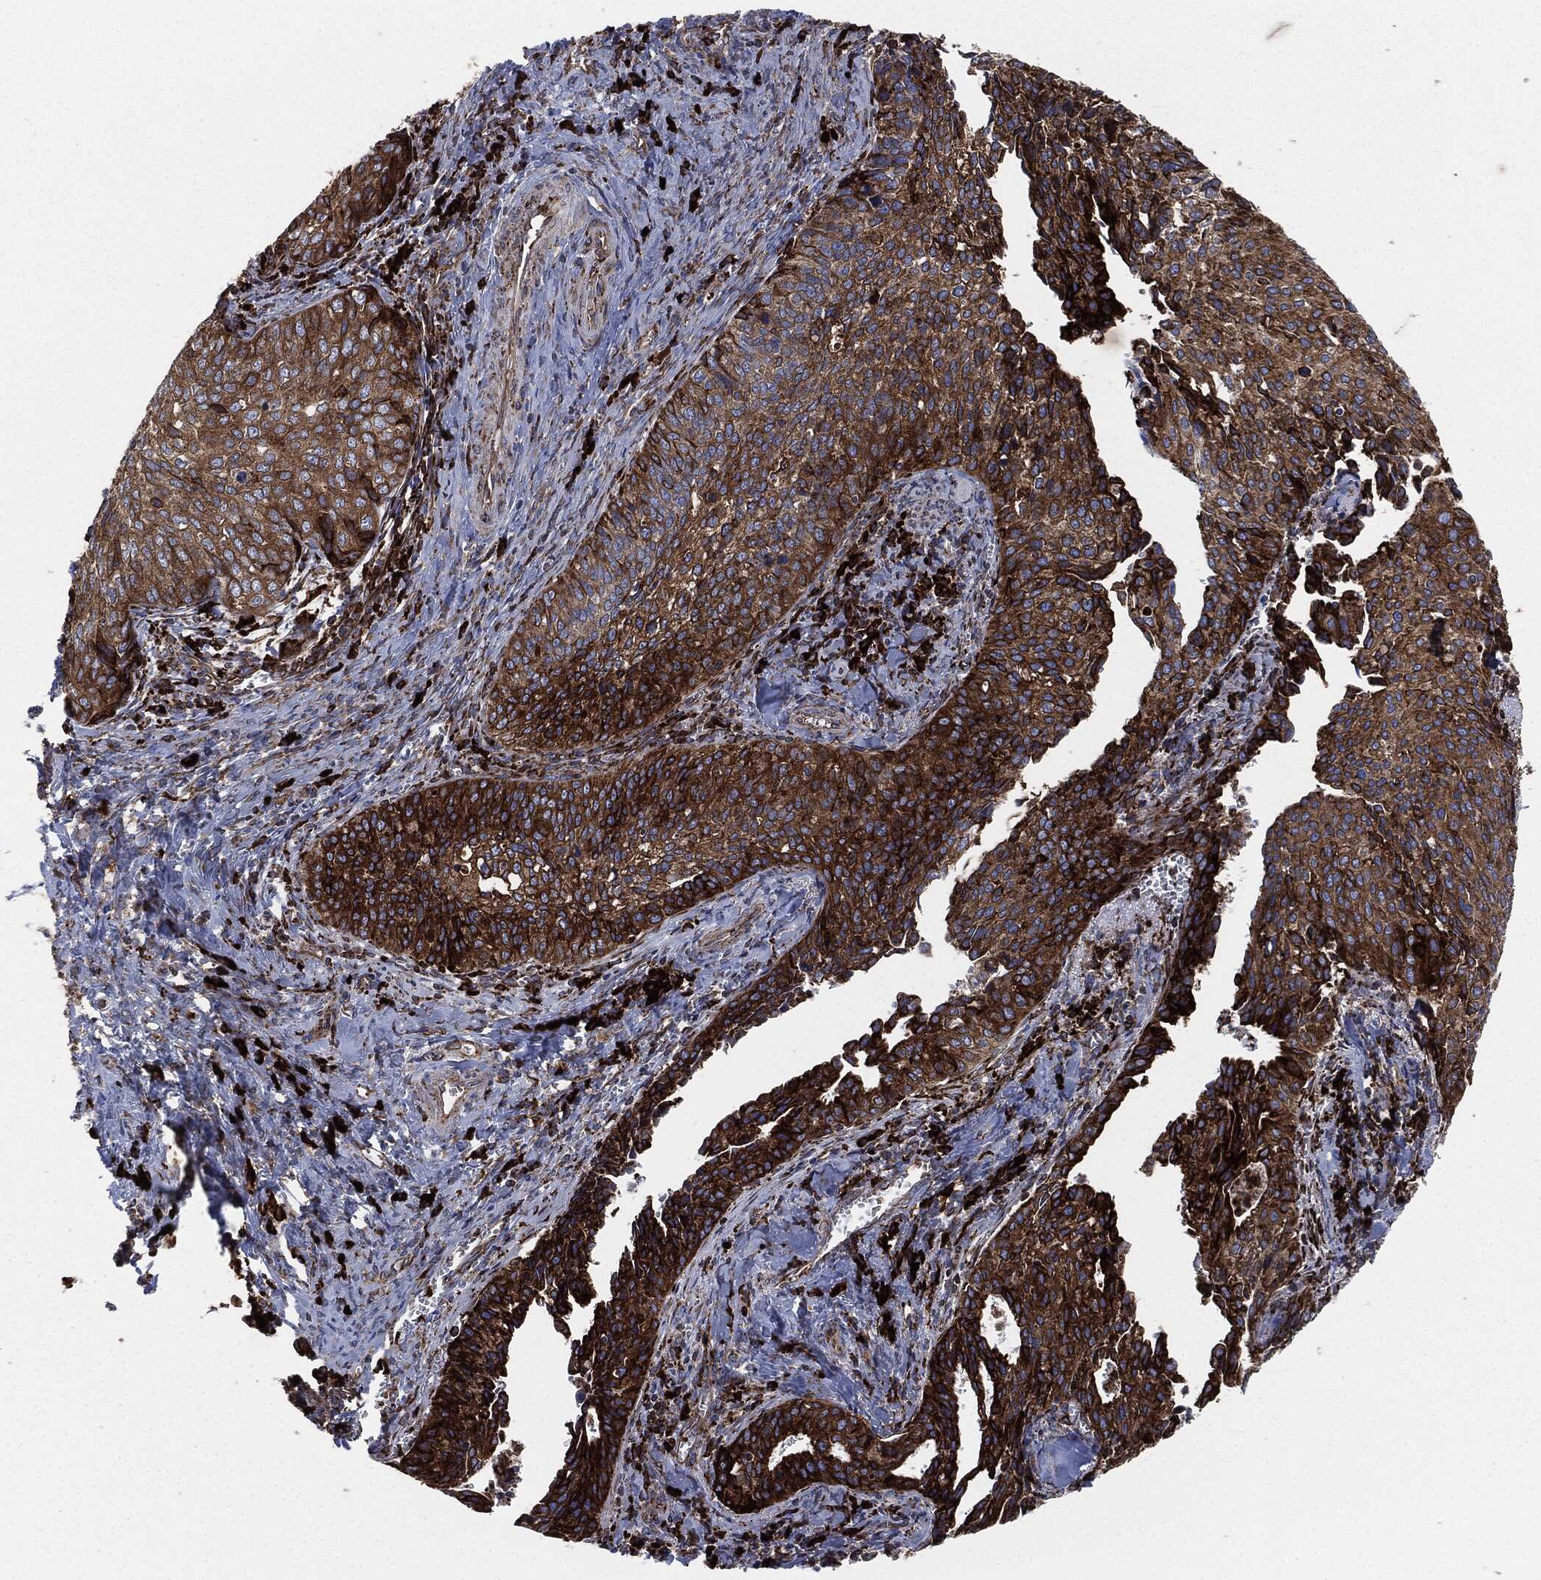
{"staining": {"intensity": "strong", "quantity": ">75%", "location": "cytoplasmic/membranous"}, "tissue": "cervical cancer", "cell_type": "Tumor cells", "image_type": "cancer", "snomed": [{"axis": "morphology", "description": "Squamous cell carcinoma, NOS"}, {"axis": "topography", "description": "Cervix"}], "caption": "This photomicrograph reveals IHC staining of human cervical squamous cell carcinoma, with high strong cytoplasmic/membranous staining in about >75% of tumor cells.", "gene": "CALR", "patient": {"sex": "female", "age": 29}}